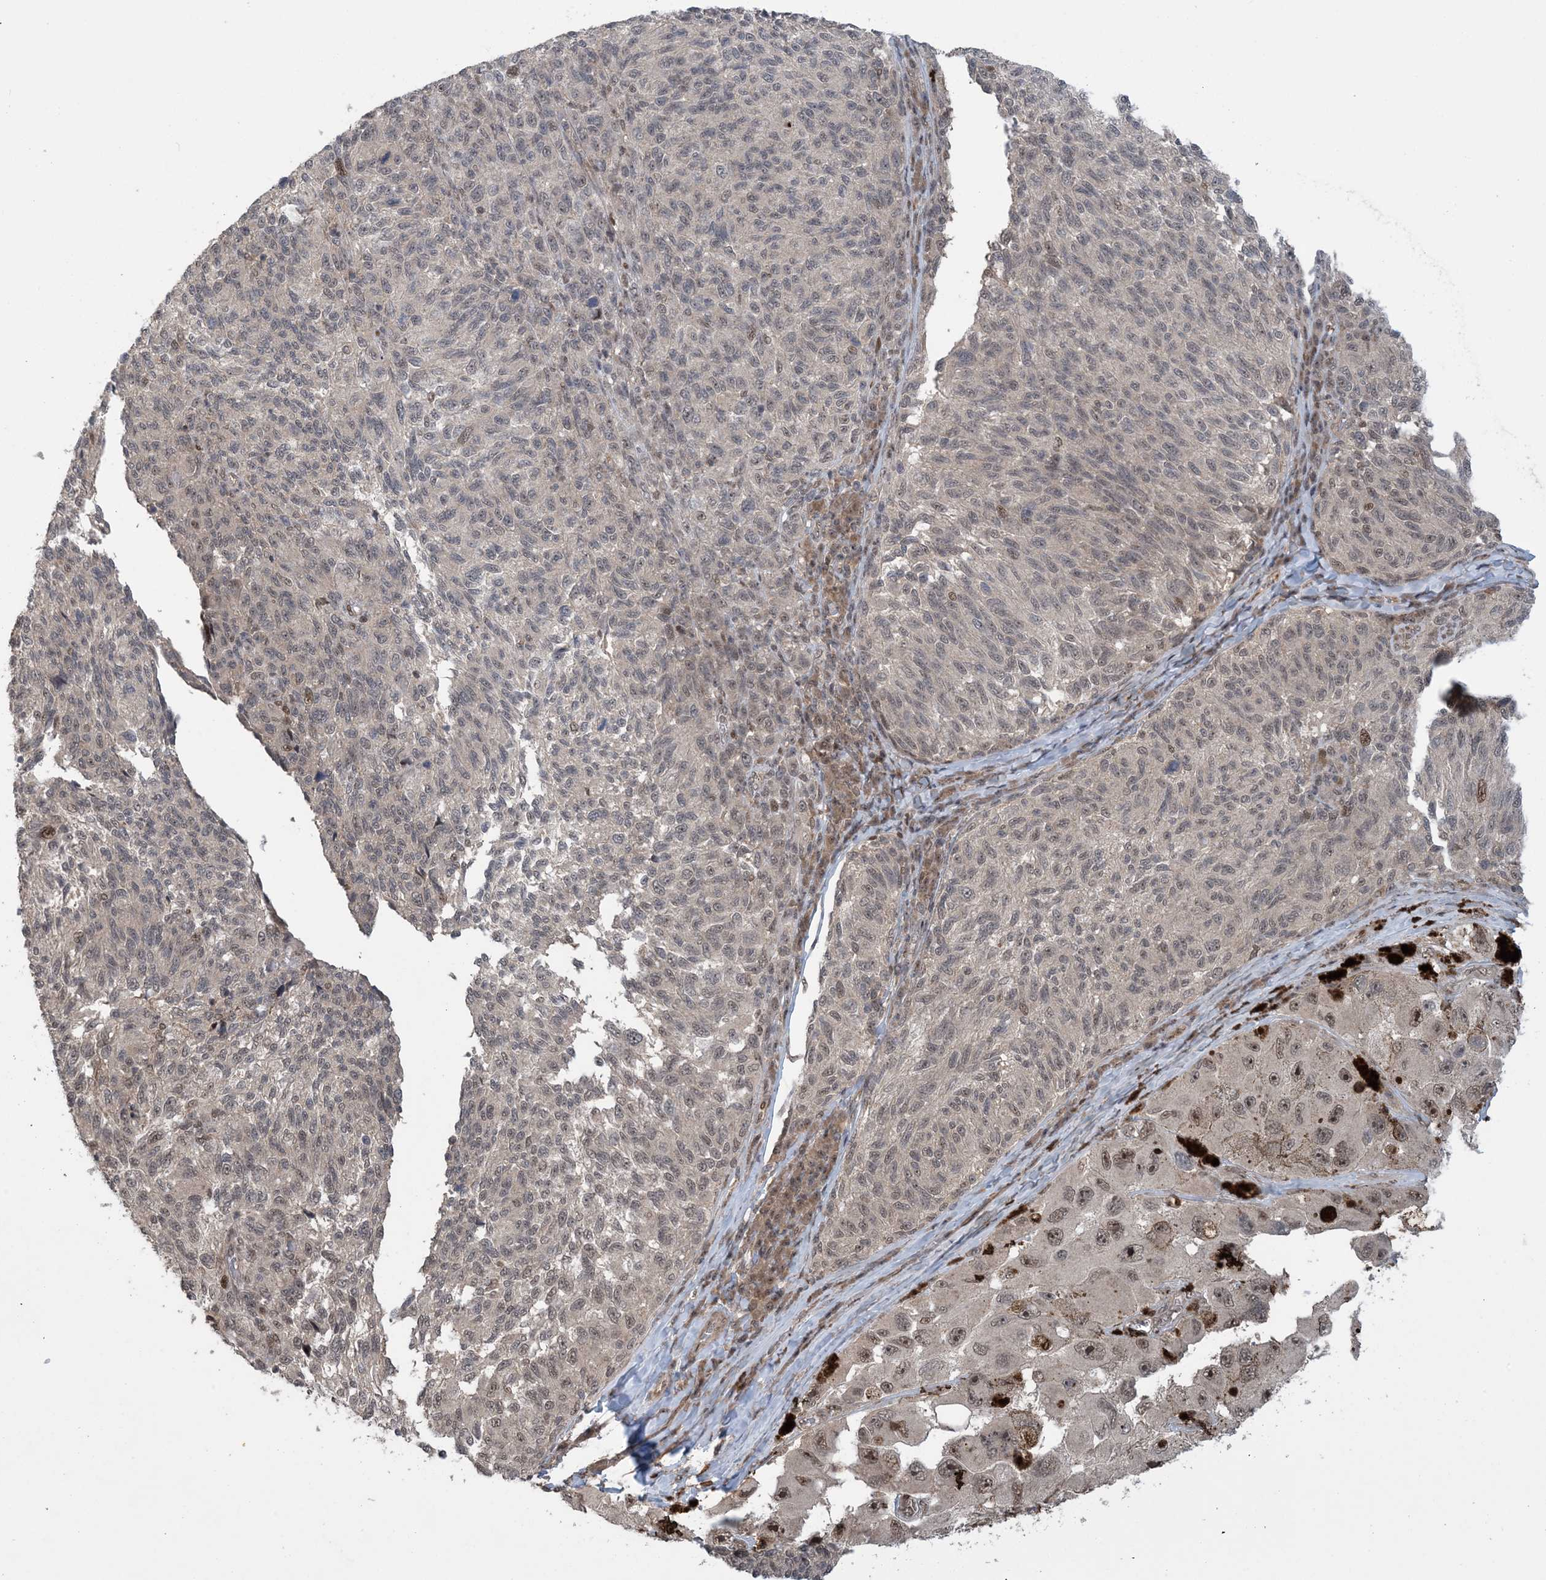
{"staining": {"intensity": "moderate", "quantity": "<25%", "location": "nuclear"}, "tissue": "melanoma", "cell_type": "Tumor cells", "image_type": "cancer", "snomed": [{"axis": "morphology", "description": "Malignant melanoma, NOS"}, {"axis": "topography", "description": "Skin"}], "caption": "High-power microscopy captured an immunohistochemistry histopathology image of melanoma, revealing moderate nuclear expression in approximately <25% of tumor cells.", "gene": "ZNF710", "patient": {"sex": "female", "age": 73}}